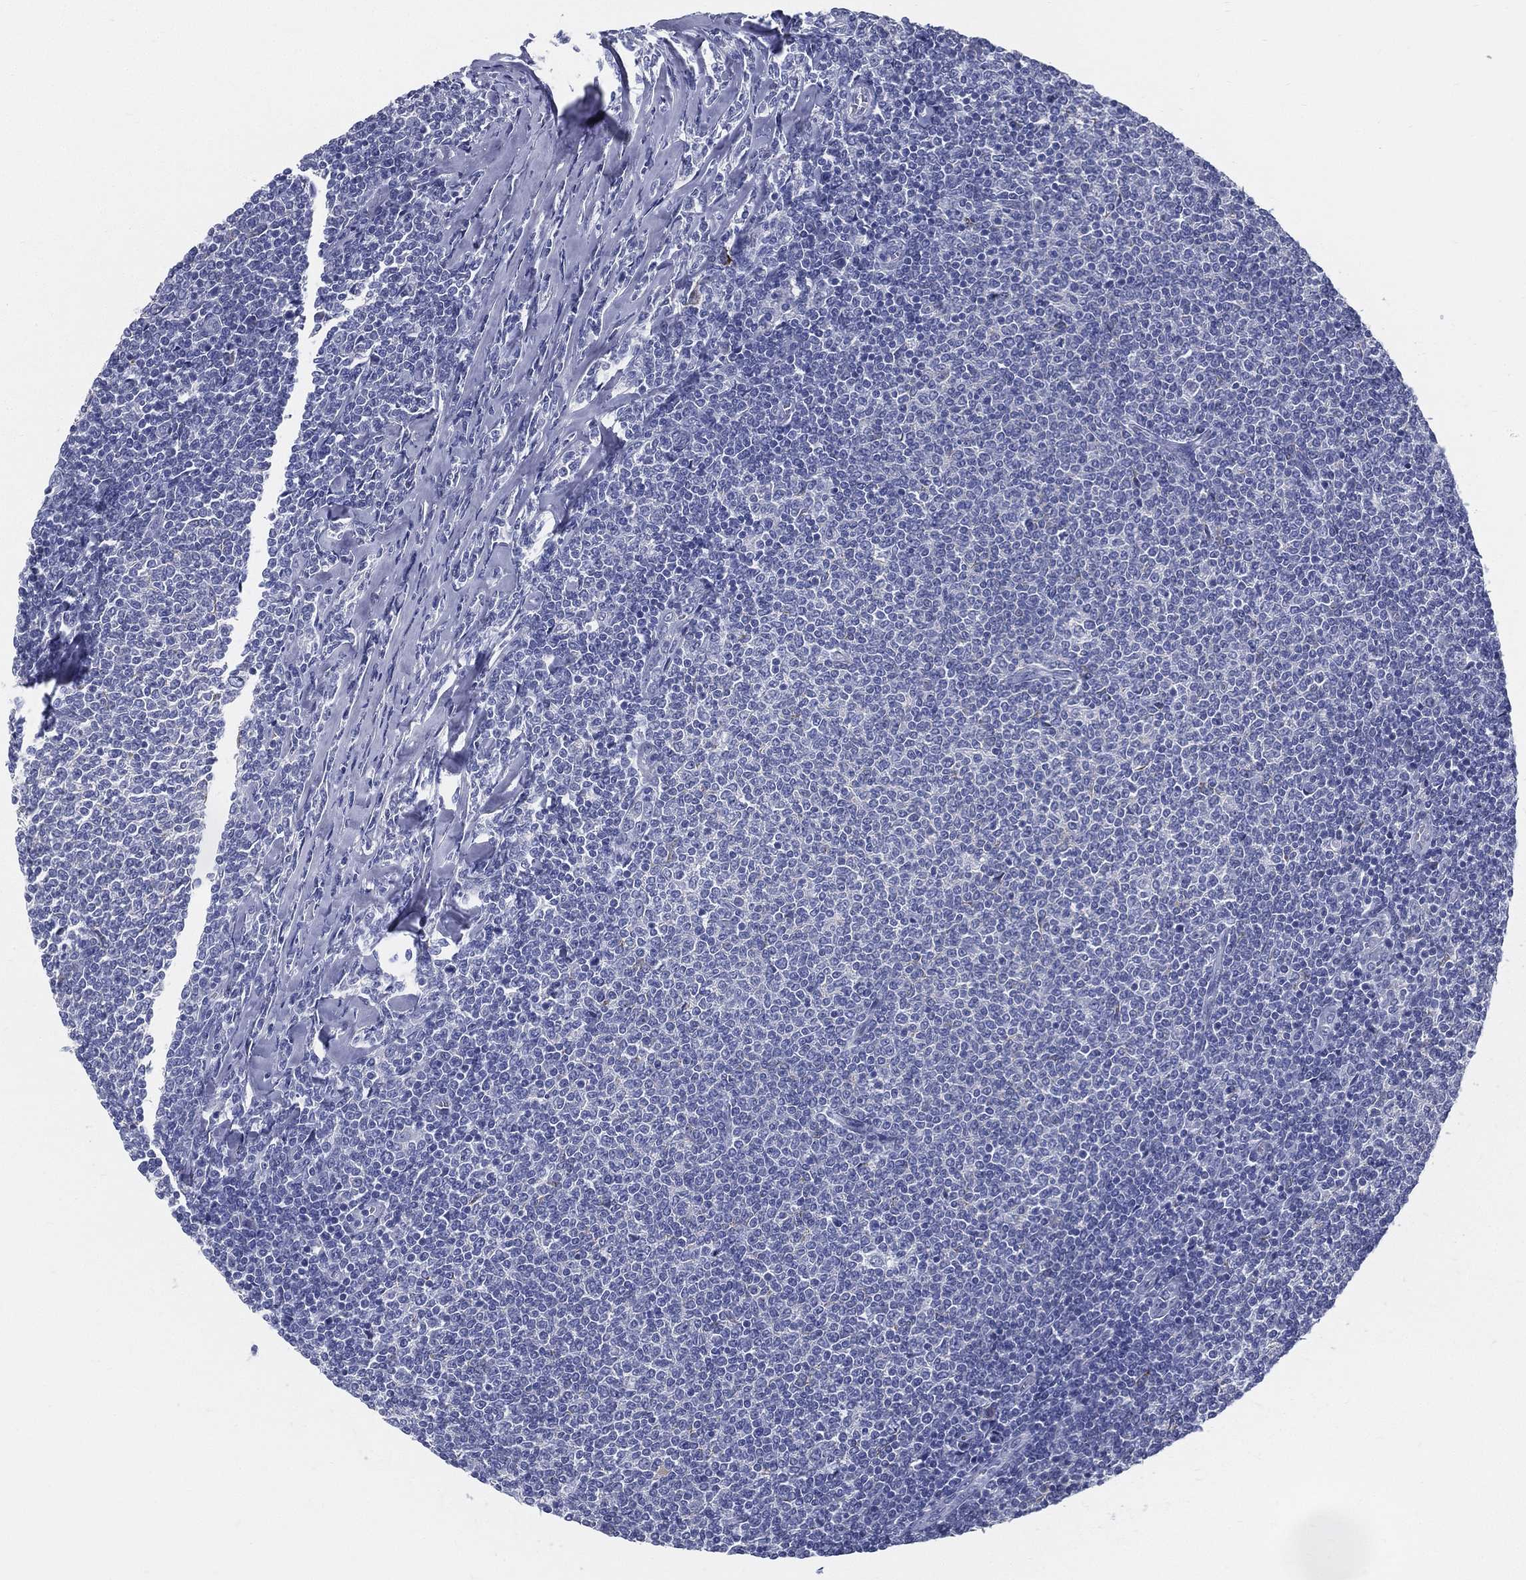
{"staining": {"intensity": "negative", "quantity": "none", "location": "none"}, "tissue": "lymphoma", "cell_type": "Tumor cells", "image_type": "cancer", "snomed": [{"axis": "morphology", "description": "Malignant lymphoma, non-Hodgkin's type, Low grade"}, {"axis": "topography", "description": "Lymph node"}], "caption": "Immunohistochemistry image of neoplastic tissue: human lymphoma stained with DAB shows no significant protein positivity in tumor cells.", "gene": "STS", "patient": {"sex": "male", "age": 52}}